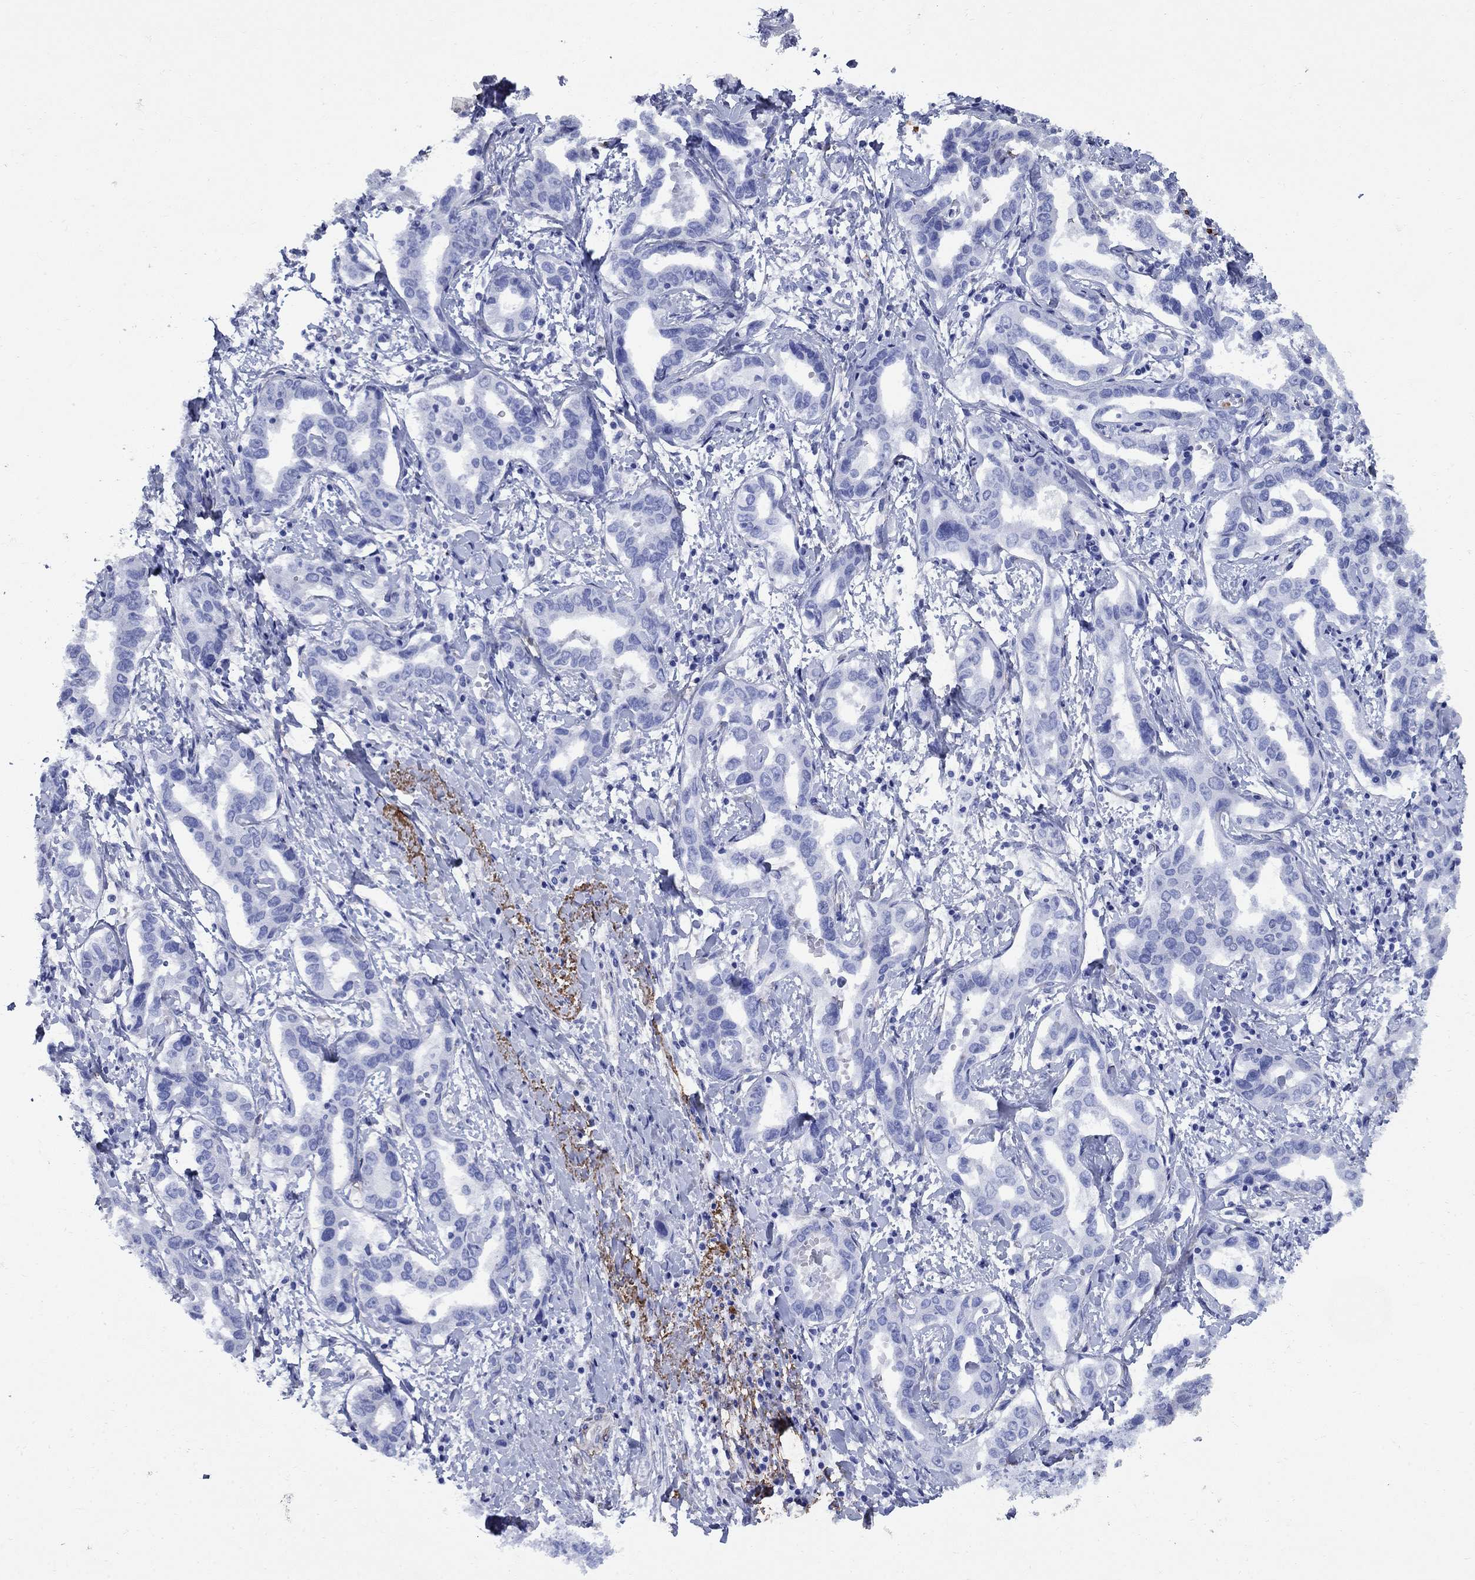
{"staining": {"intensity": "negative", "quantity": "none", "location": "none"}, "tissue": "liver cancer", "cell_type": "Tumor cells", "image_type": "cancer", "snomed": [{"axis": "morphology", "description": "Cholangiocarcinoma"}, {"axis": "topography", "description": "Liver"}], "caption": "This histopathology image is of liver cholangiocarcinoma stained with immunohistochemistry (IHC) to label a protein in brown with the nuclei are counter-stained blue. There is no staining in tumor cells.", "gene": "VTN", "patient": {"sex": "male", "age": 59}}